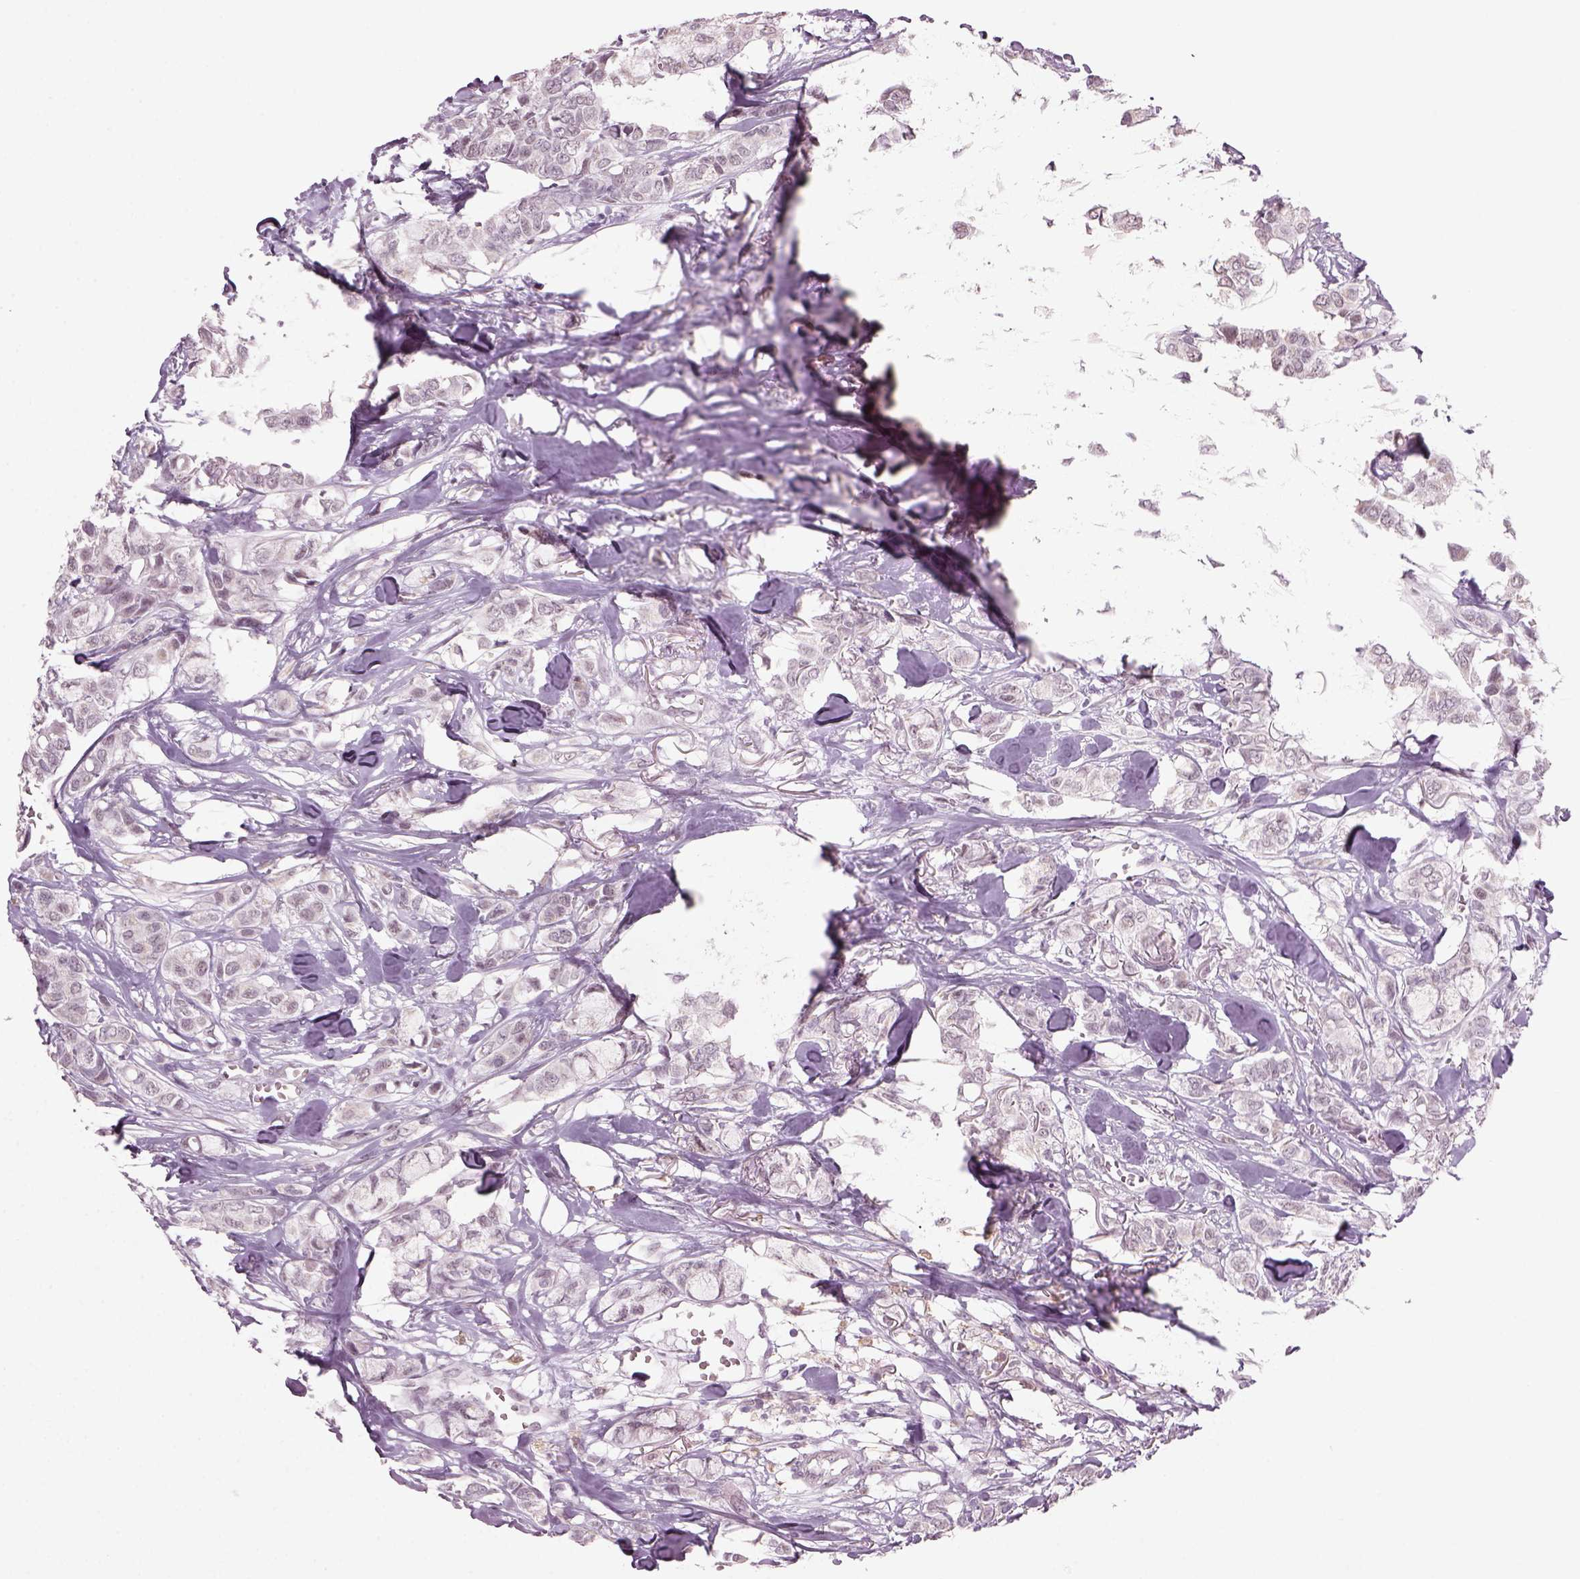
{"staining": {"intensity": "negative", "quantity": "none", "location": "none"}, "tissue": "breast cancer", "cell_type": "Tumor cells", "image_type": "cancer", "snomed": [{"axis": "morphology", "description": "Duct carcinoma"}, {"axis": "topography", "description": "Breast"}], "caption": "Tumor cells are negative for protein expression in human breast infiltrating ductal carcinoma.", "gene": "NAT8", "patient": {"sex": "female", "age": 85}}